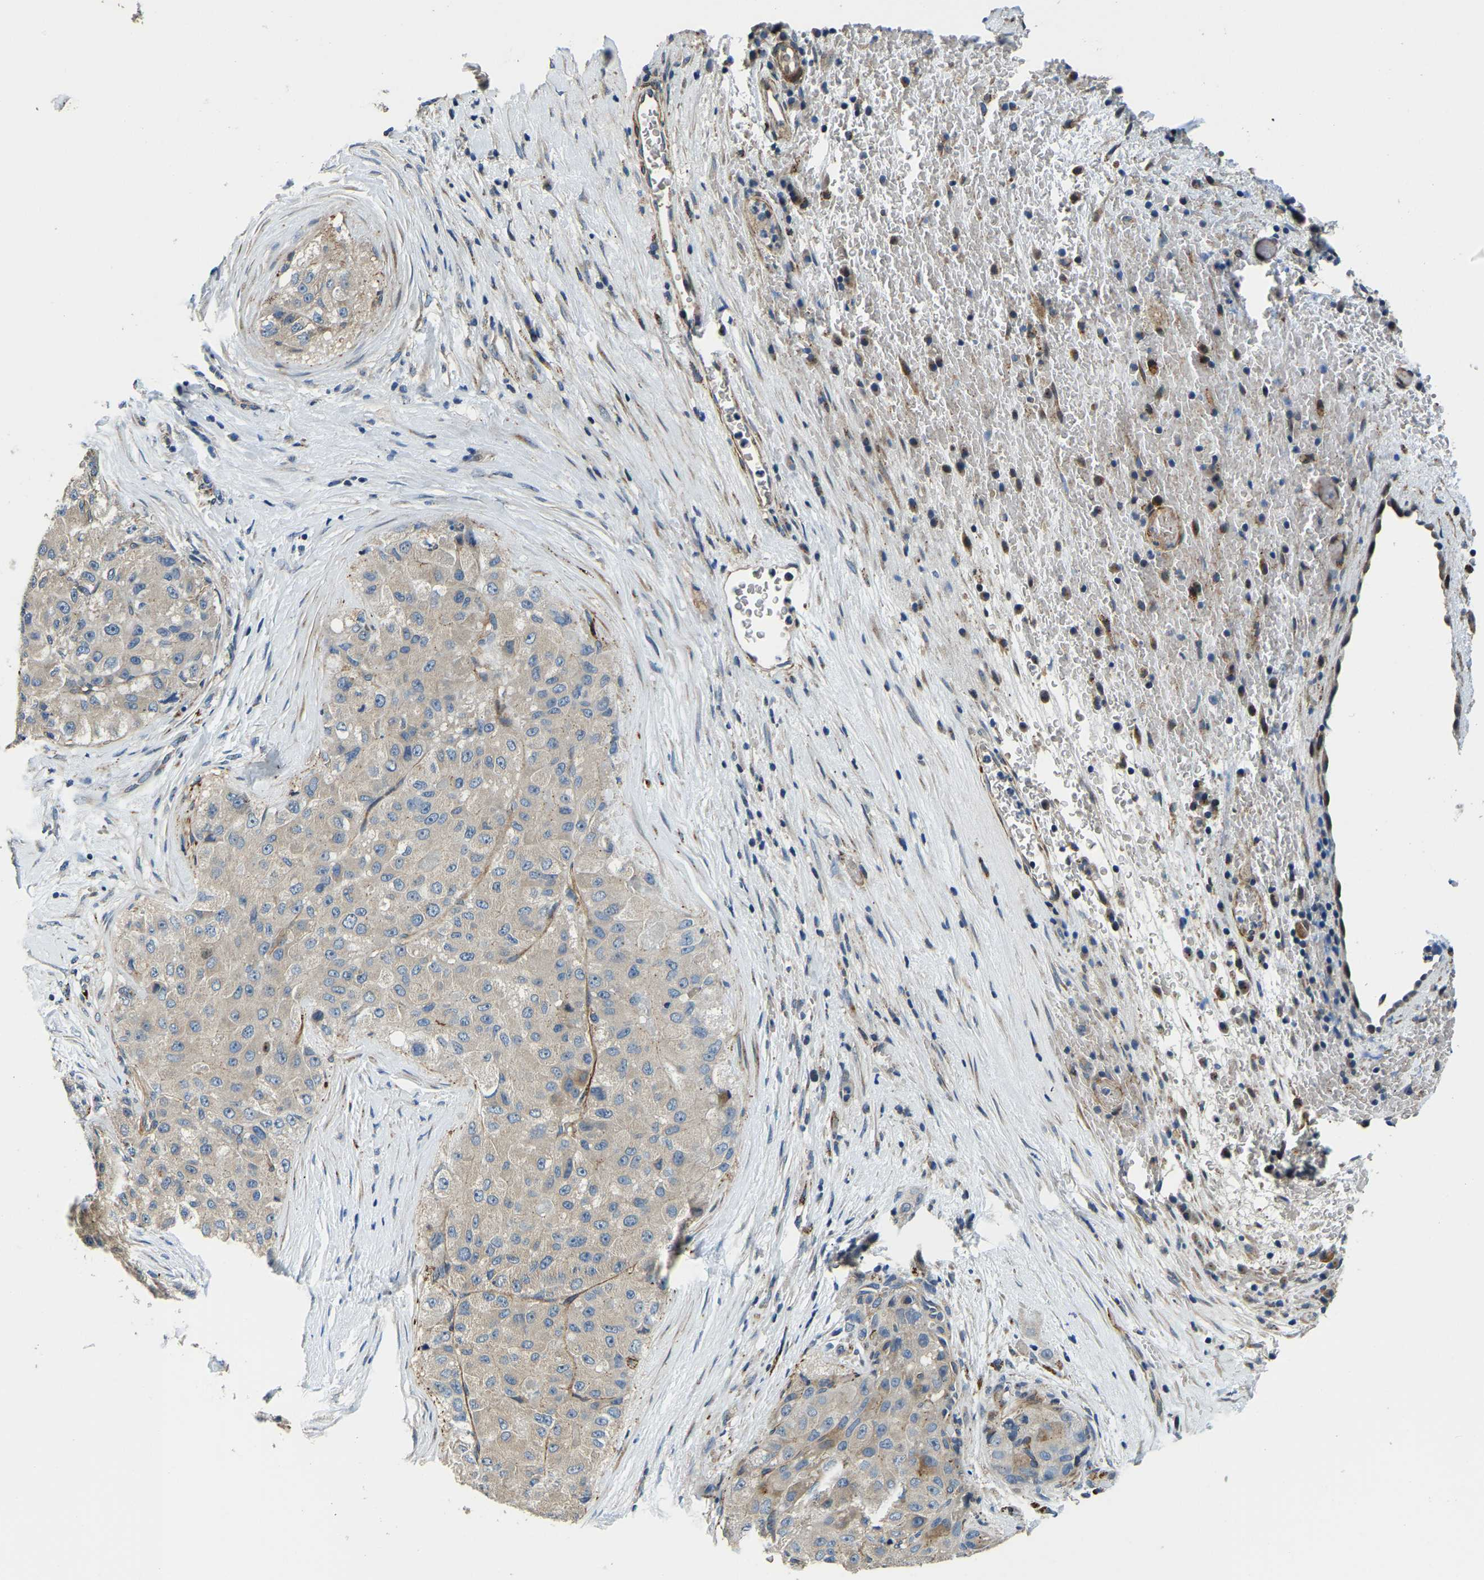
{"staining": {"intensity": "weak", "quantity": ">75%", "location": "cytoplasmic/membranous"}, "tissue": "liver cancer", "cell_type": "Tumor cells", "image_type": "cancer", "snomed": [{"axis": "morphology", "description": "Carcinoma, Hepatocellular, NOS"}, {"axis": "topography", "description": "Liver"}], "caption": "Approximately >75% of tumor cells in human hepatocellular carcinoma (liver) display weak cytoplasmic/membranous protein expression as visualized by brown immunohistochemical staining.", "gene": "RNF39", "patient": {"sex": "male", "age": 80}}